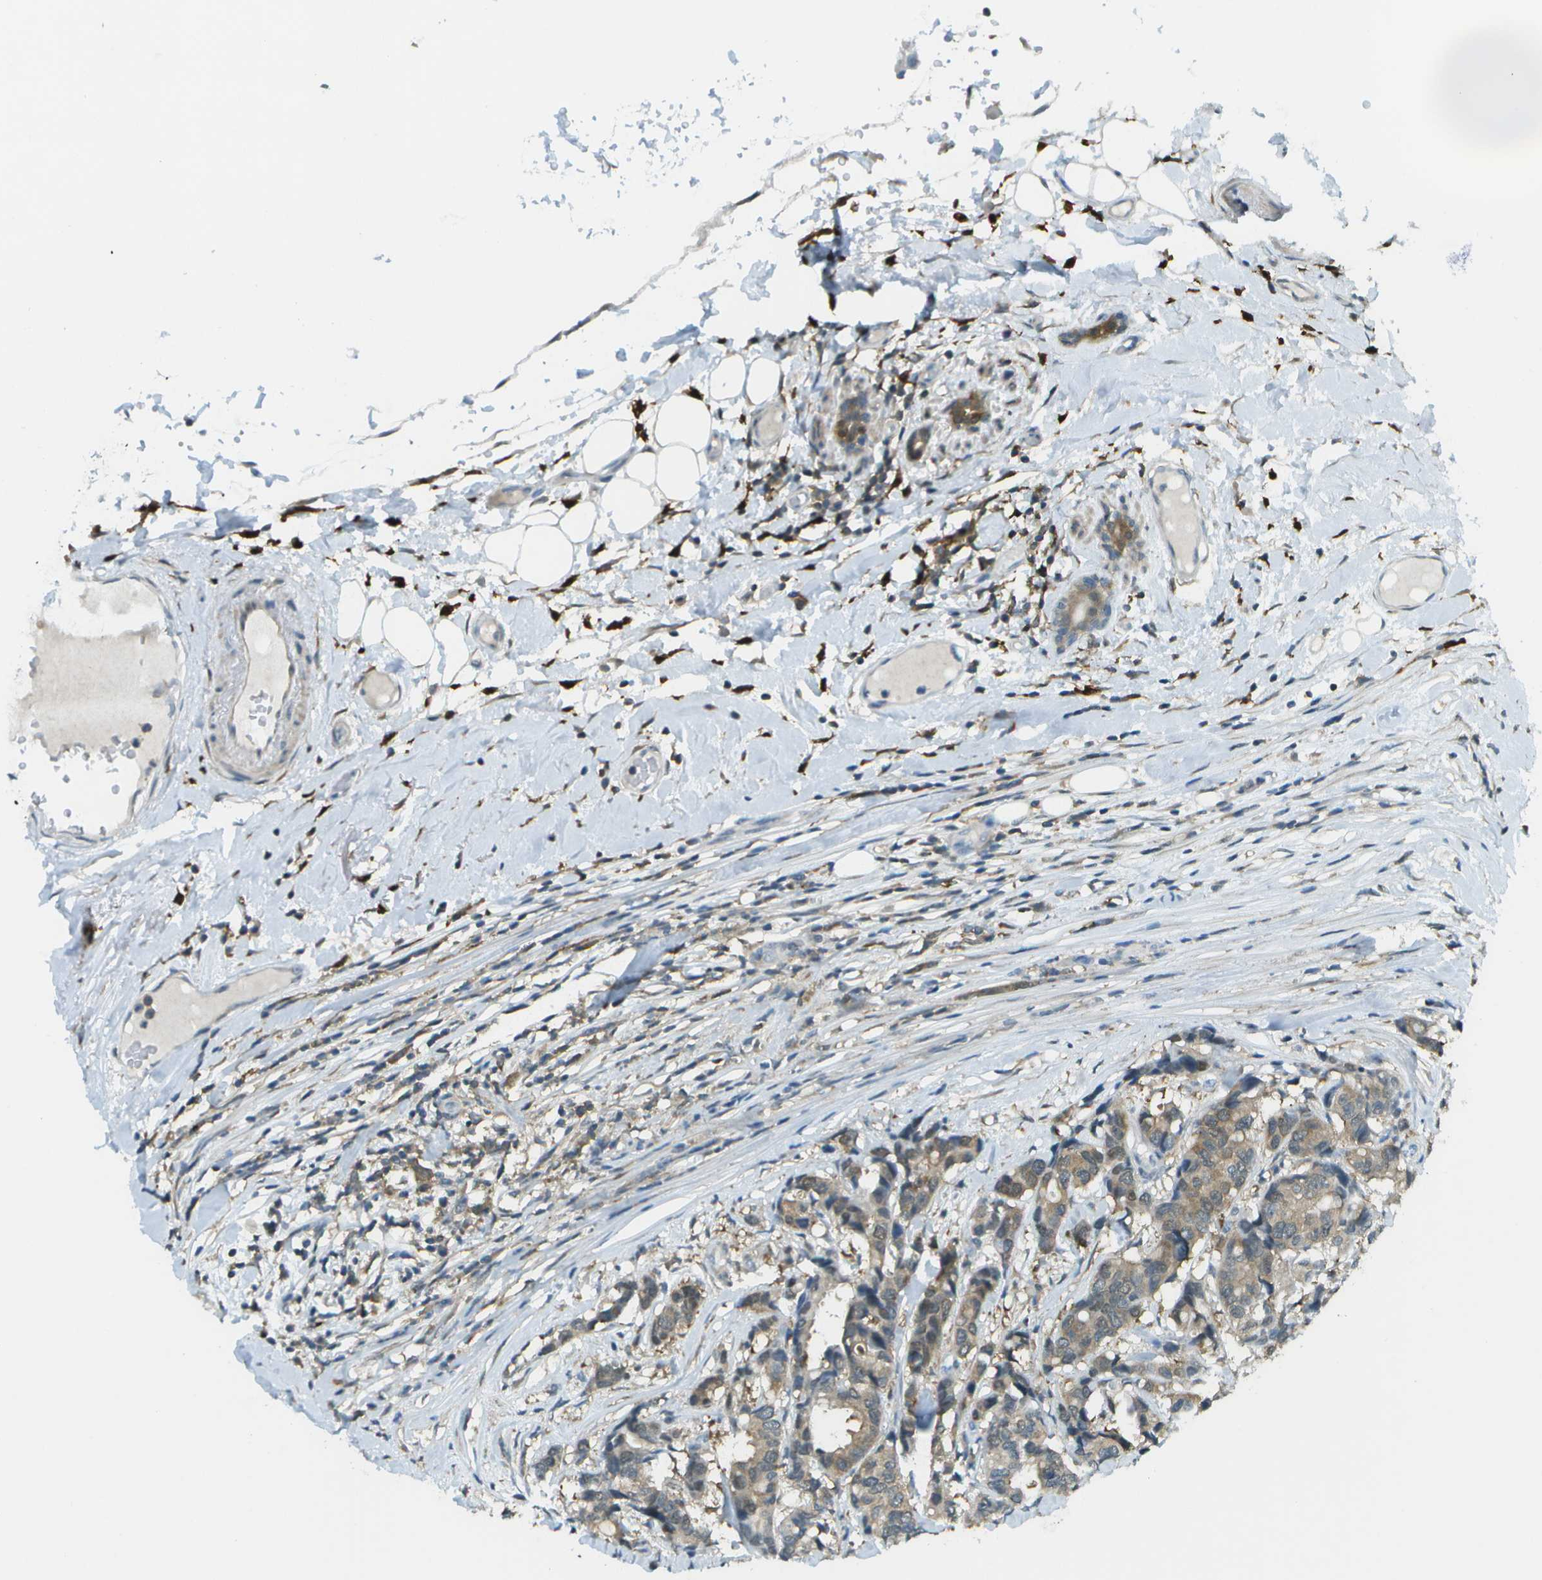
{"staining": {"intensity": "weak", "quantity": ">75%", "location": "cytoplasmic/membranous"}, "tissue": "breast cancer", "cell_type": "Tumor cells", "image_type": "cancer", "snomed": [{"axis": "morphology", "description": "Duct carcinoma"}, {"axis": "topography", "description": "Breast"}], "caption": "A photomicrograph showing weak cytoplasmic/membranous staining in about >75% of tumor cells in infiltrating ductal carcinoma (breast), as visualized by brown immunohistochemical staining.", "gene": "CDH23", "patient": {"sex": "female", "age": 87}}